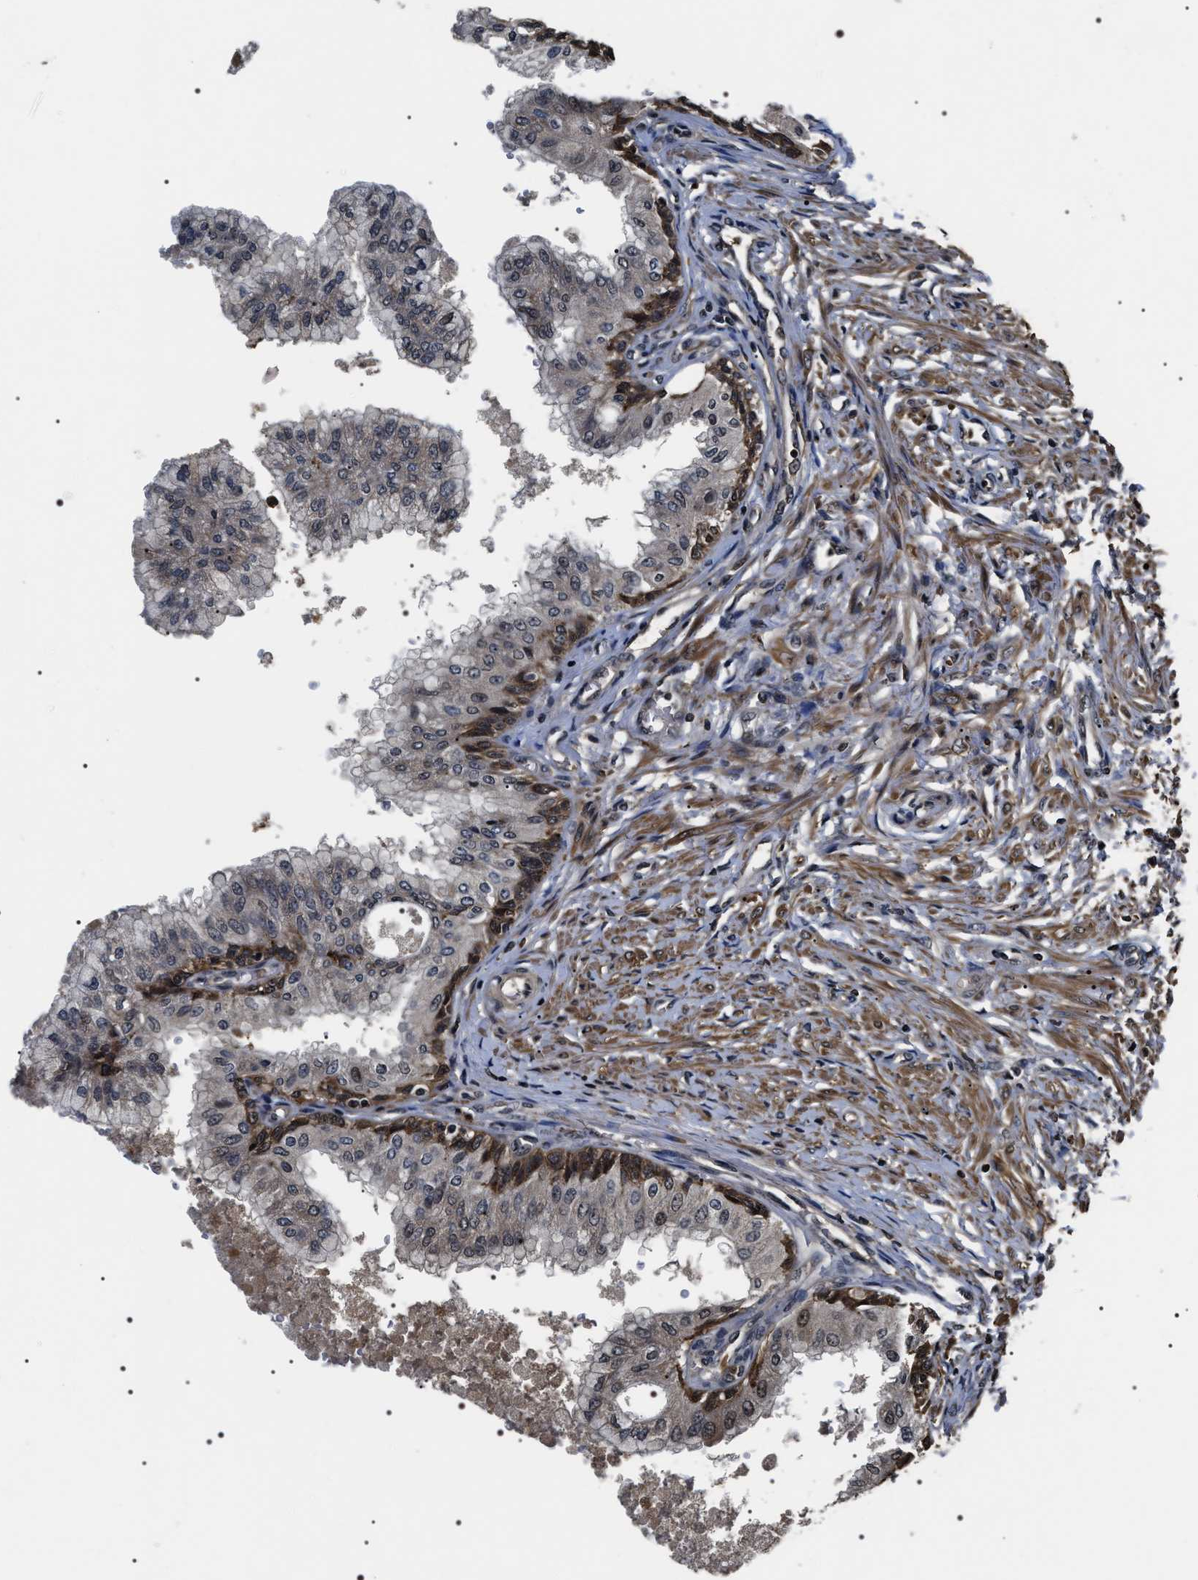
{"staining": {"intensity": "moderate", "quantity": "<25%", "location": "cytoplasmic/membranous,nuclear"}, "tissue": "prostate", "cell_type": "Glandular cells", "image_type": "normal", "snomed": [{"axis": "morphology", "description": "Normal tissue, NOS"}, {"axis": "topography", "description": "Prostate"}, {"axis": "topography", "description": "Seminal veicle"}], "caption": "Moderate cytoplasmic/membranous,nuclear expression for a protein is identified in approximately <25% of glandular cells of normal prostate using immunohistochemistry.", "gene": "ARHGAP22", "patient": {"sex": "male", "age": 60}}